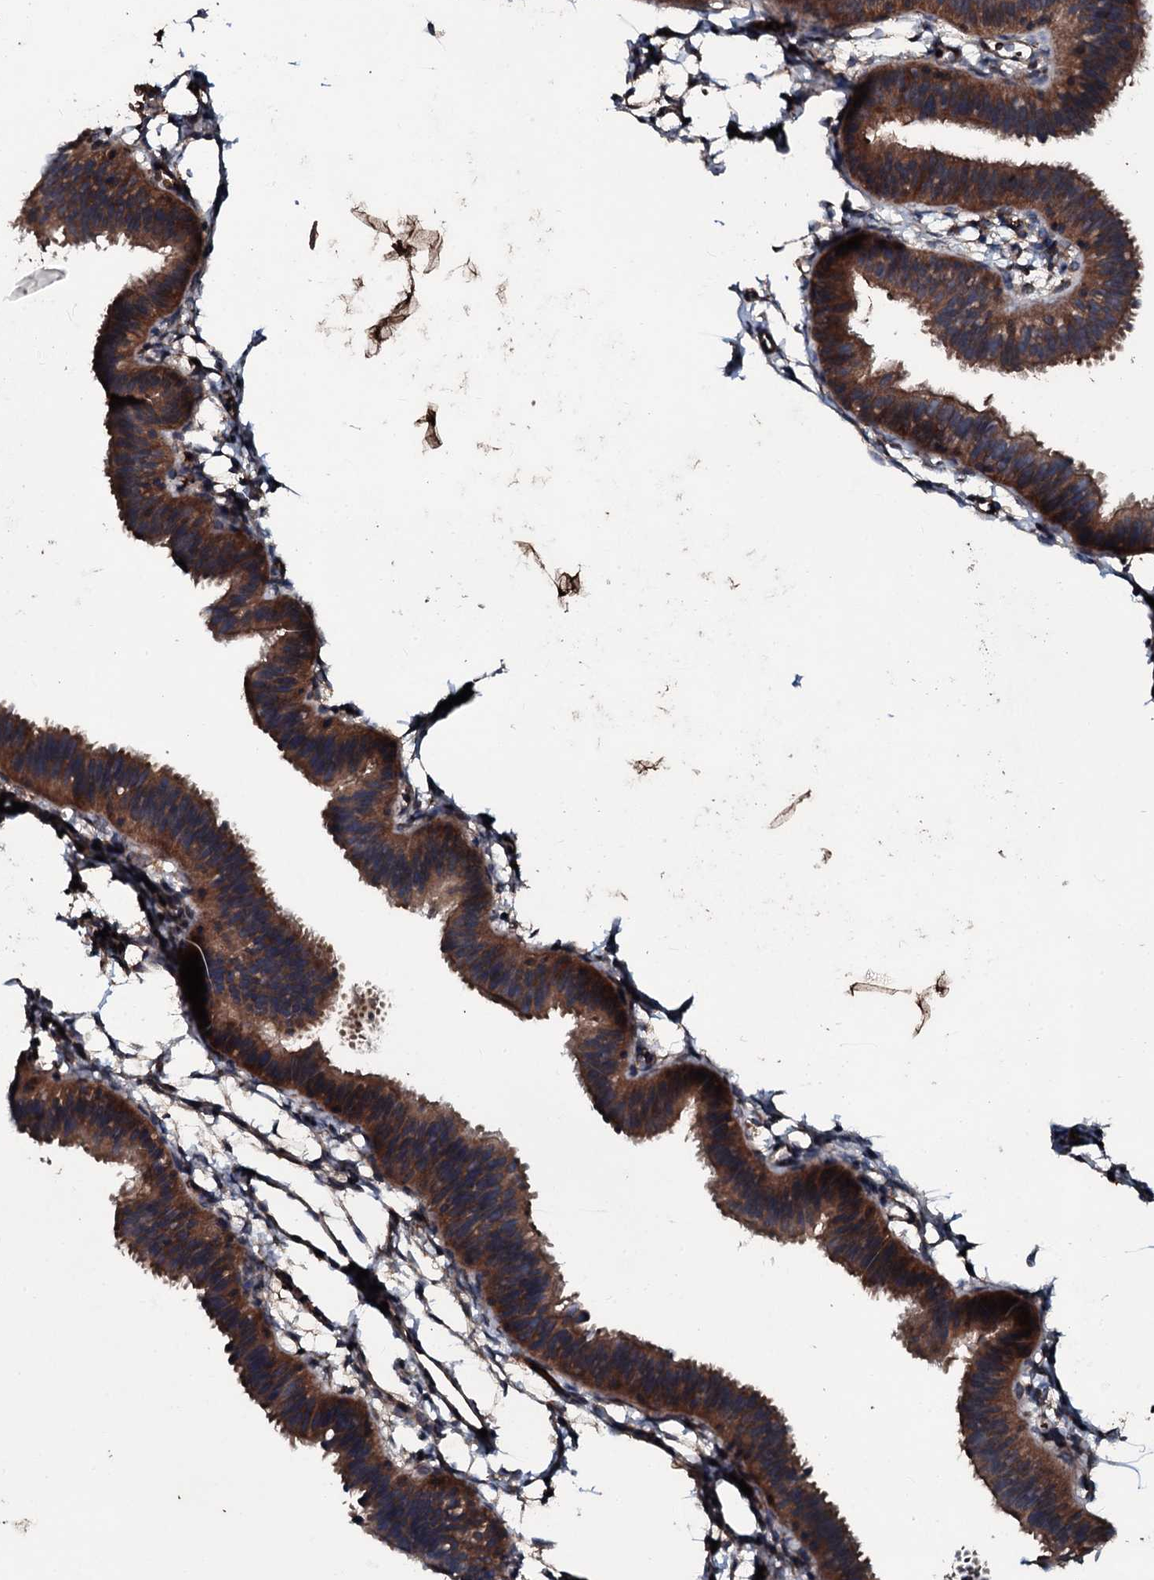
{"staining": {"intensity": "strong", "quantity": ">75%", "location": "cytoplasmic/membranous"}, "tissue": "fallopian tube", "cell_type": "Glandular cells", "image_type": "normal", "snomed": [{"axis": "morphology", "description": "Normal tissue, NOS"}, {"axis": "topography", "description": "Fallopian tube"}], "caption": "Strong cytoplasmic/membranous positivity is seen in about >75% of glandular cells in benign fallopian tube.", "gene": "AARS1", "patient": {"sex": "female", "age": 35}}